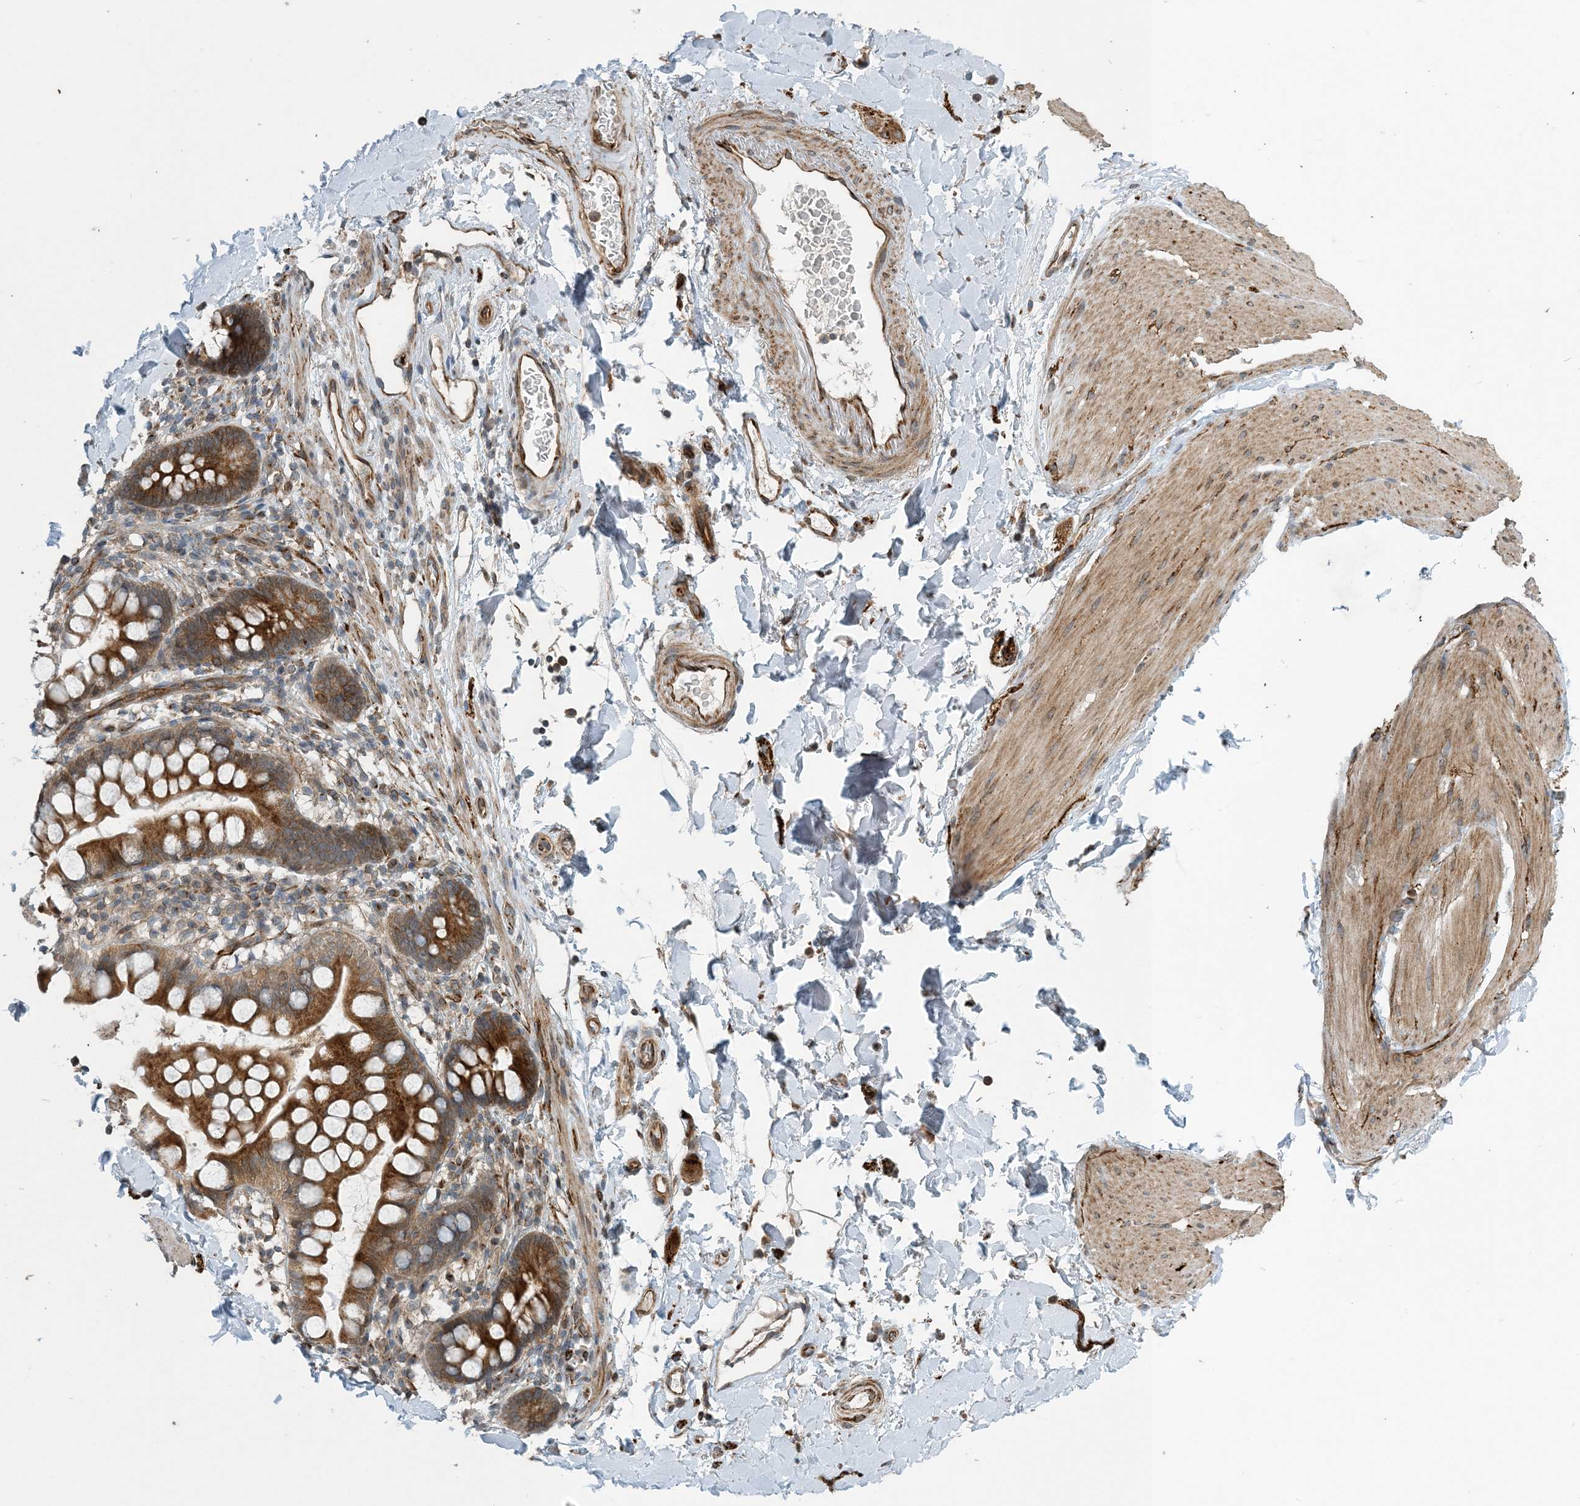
{"staining": {"intensity": "moderate", "quantity": "<25%", "location": "cytoplasmic/membranous"}, "tissue": "smooth muscle", "cell_type": "Smooth muscle cells", "image_type": "normal", "snomed": [{"axis": "morphology", "description": "Normal tissue, NOS"}, {"axis": "topography", "description": "Smooth muscle"}, {"axis": "topography", "description": "Small intestine"}], "caption": "Protein expression by immunohistochemistry demonstrates moderate cytoplasmic/membranous staining in approximately <25% of smooth muscle cells in normal smooth muscle. Nuclei are stained in blue.", "gene": "ZBTB3", "patient": {"sex": "female", "age": 84}}